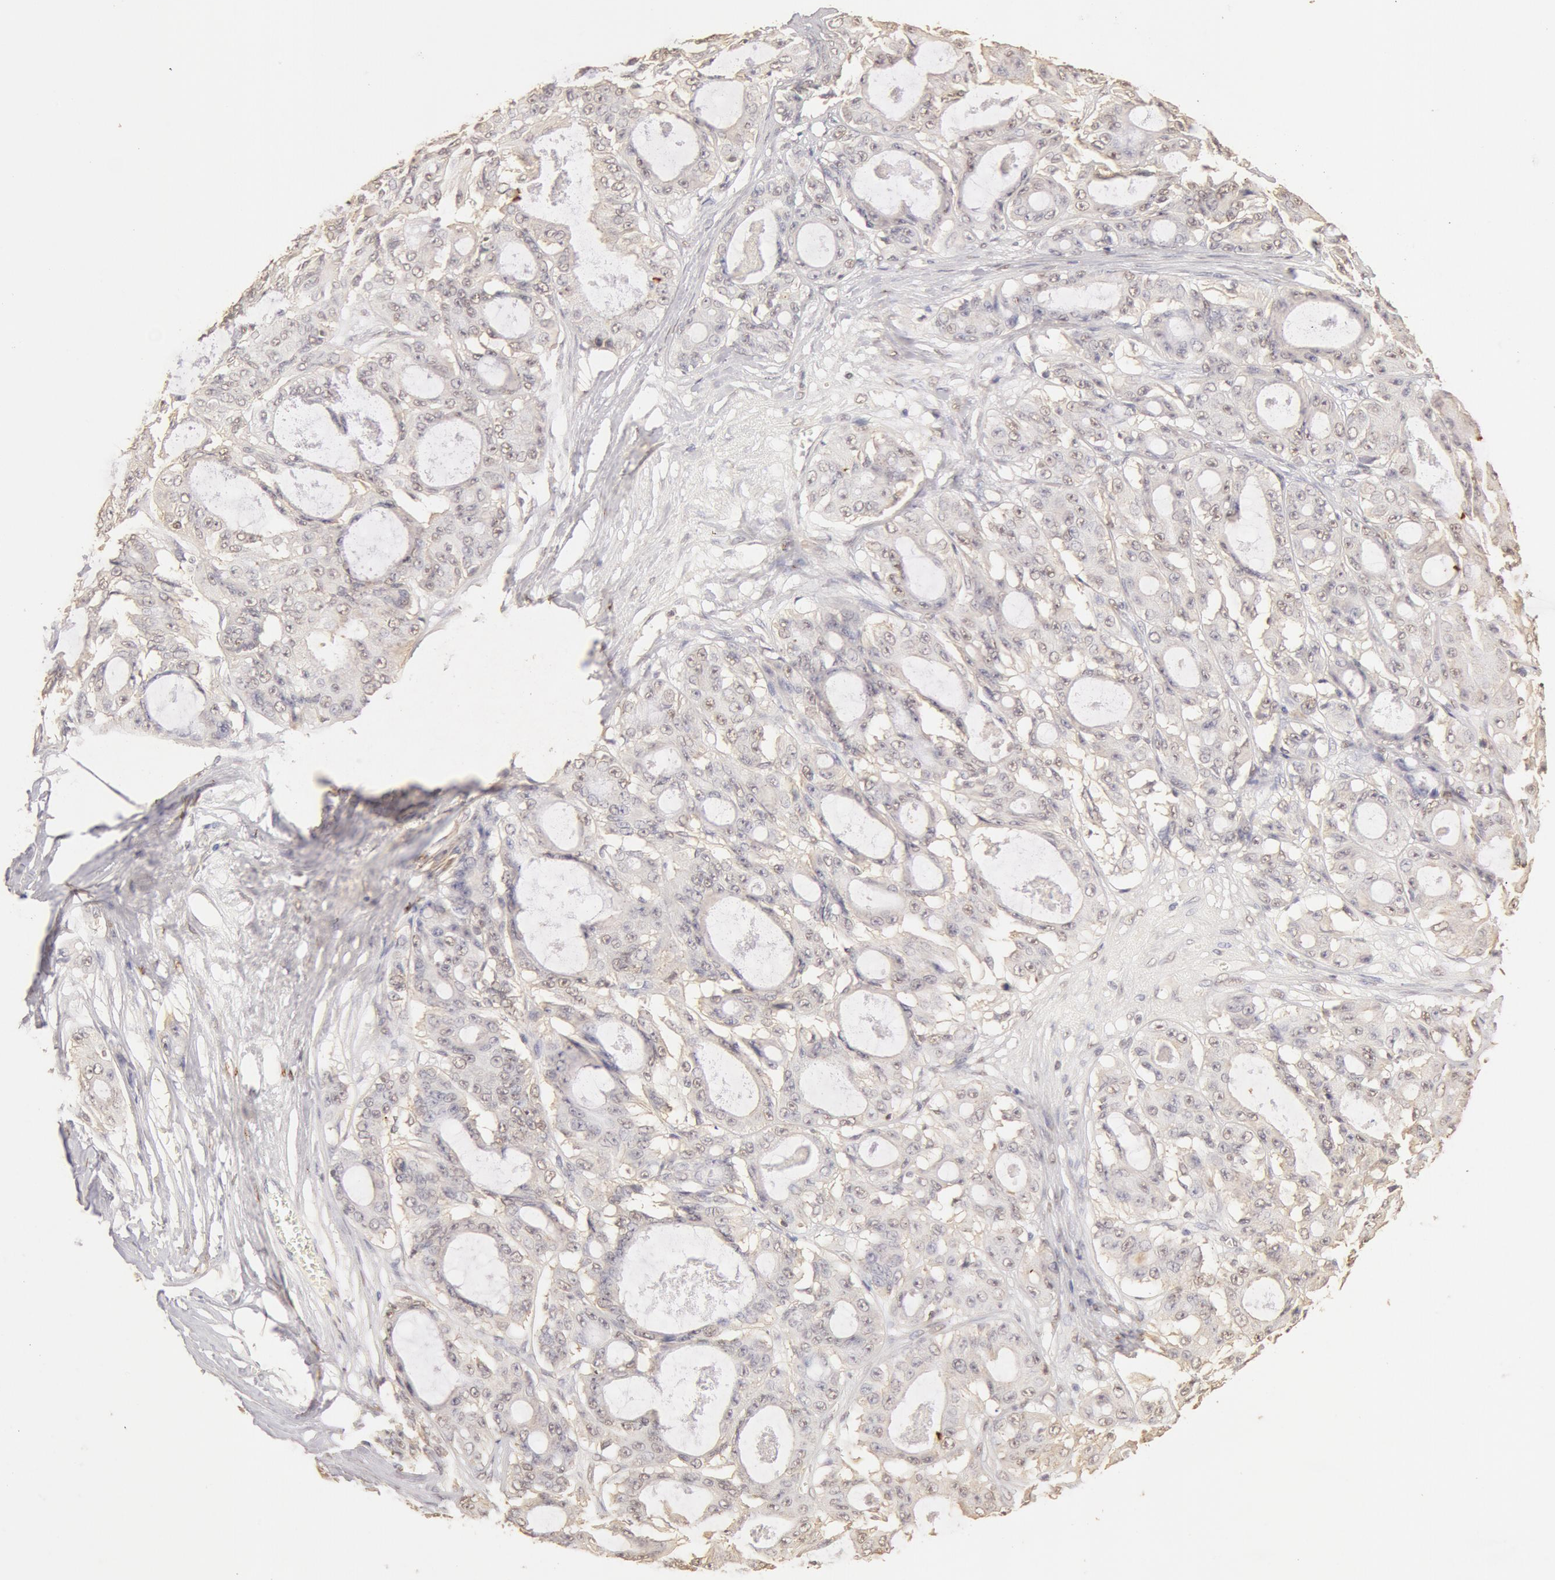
{"staining": {"intensity": "weak", "quantity": "<25%", "location": "cytoplasmic/membranous,nuclear"}, "tissue": "ovarian cancer", "cell_type": "Tumor cells", "image_type": "cancer", "snomed": [{"axis": "morphology", "description": "Carcinoma, endometroid"}, {"axis": "topography", "description": "Ovary"}], "caption": "An IHC photomicrograph of endometroid carcinoma (ovarian) is shown. There is no staining in tumor cells of endometroid carcinoma (ovarian). (DAB immunohistochemistry (IHC), high magnification).", "gene": "SNRNP70", "patient": {"sex": "female", "age": 61}}